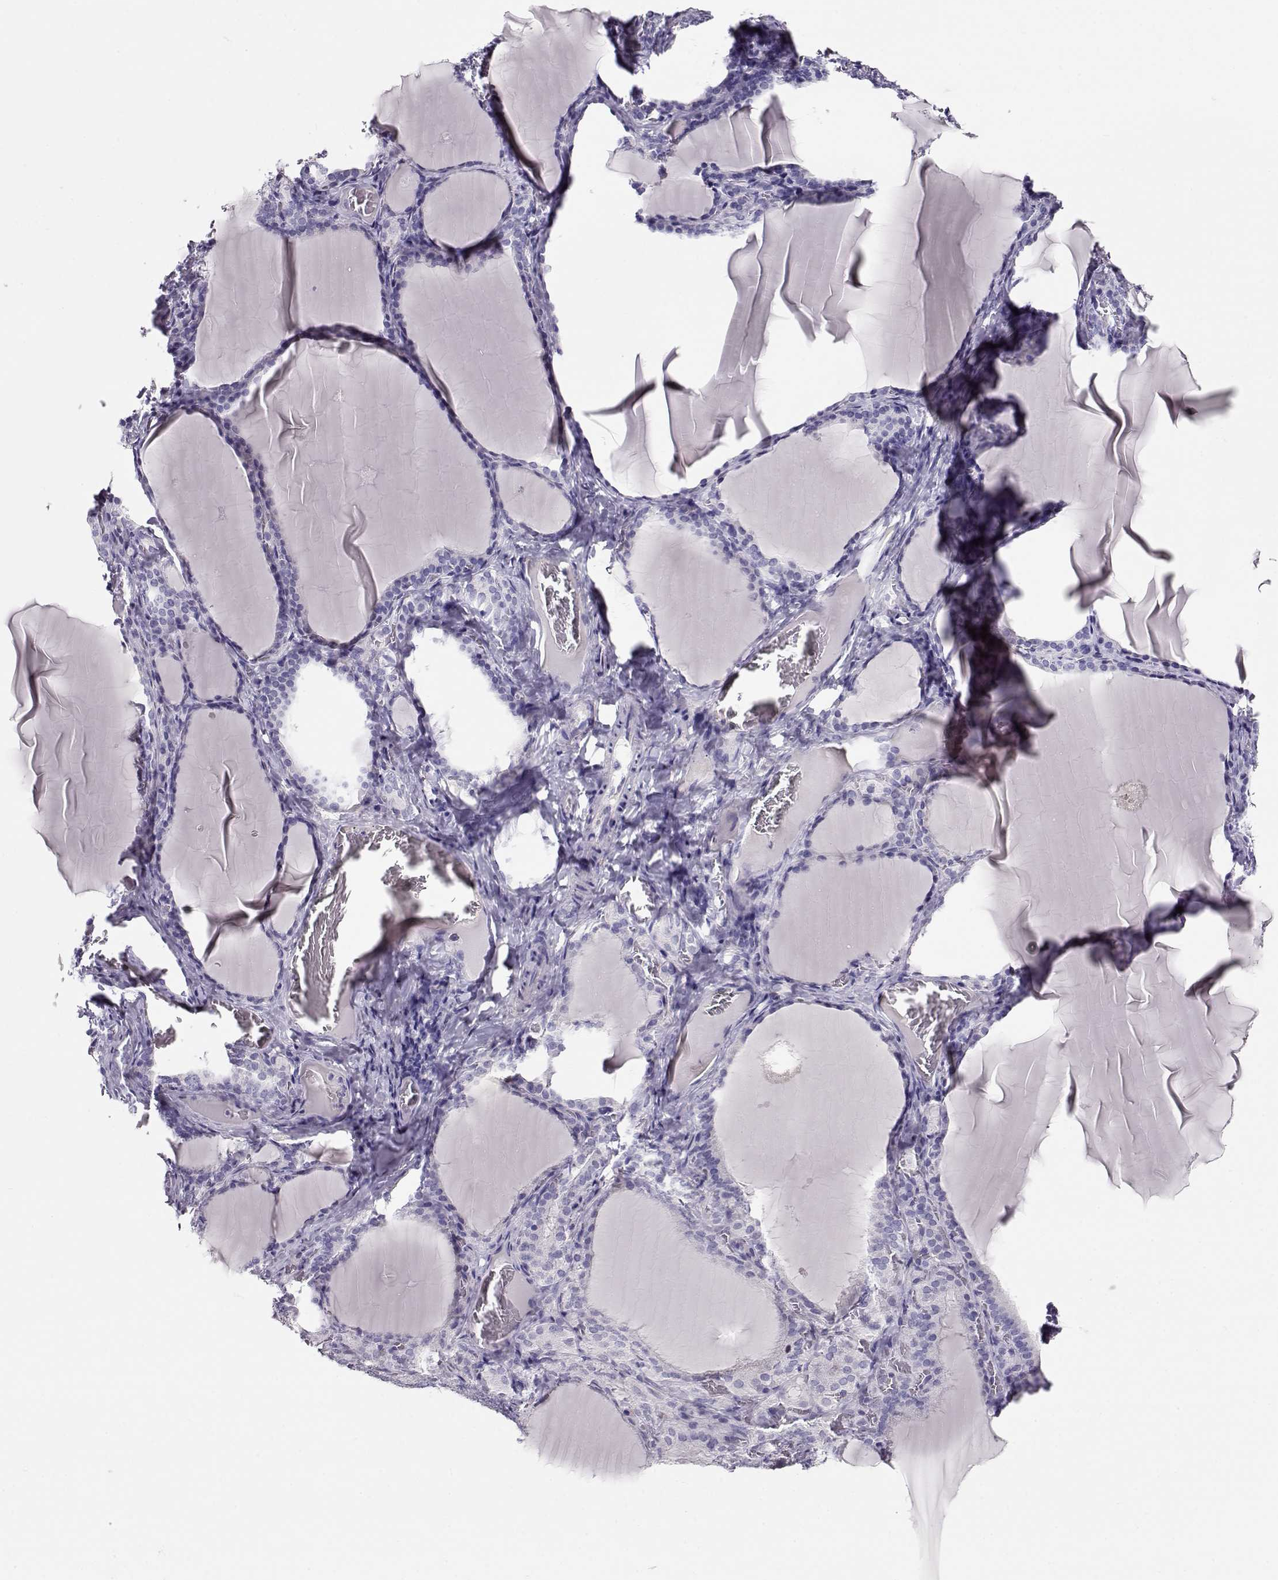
{"staining": {"intensity": "negative", "quantity": "none", "location": "none"}, "tissue": "thyroid gland", "cell_type": "Glandular cells", "image_type": "normal", "snomed": [{"axis": "morphology", "description": "Normal tissue, NOS"}, {"axis": "morphology", "description": "Hyperplasia, NOS"}, {"axis": "topography", "description": "Thyroid gland"}], "caption": "DAB immunohistochemical staining of benign thyroid gland reveals no significant staining in glandular cells. The staining was performed using DAB (3,3'-diaminobenzidine) to visualize the protein expression in brown, while the nuclei were stained in blue with hematoxylin (Magnification: 20x).", "gene": "RBM44", "patient": {"sex": "female", "age": 27}}